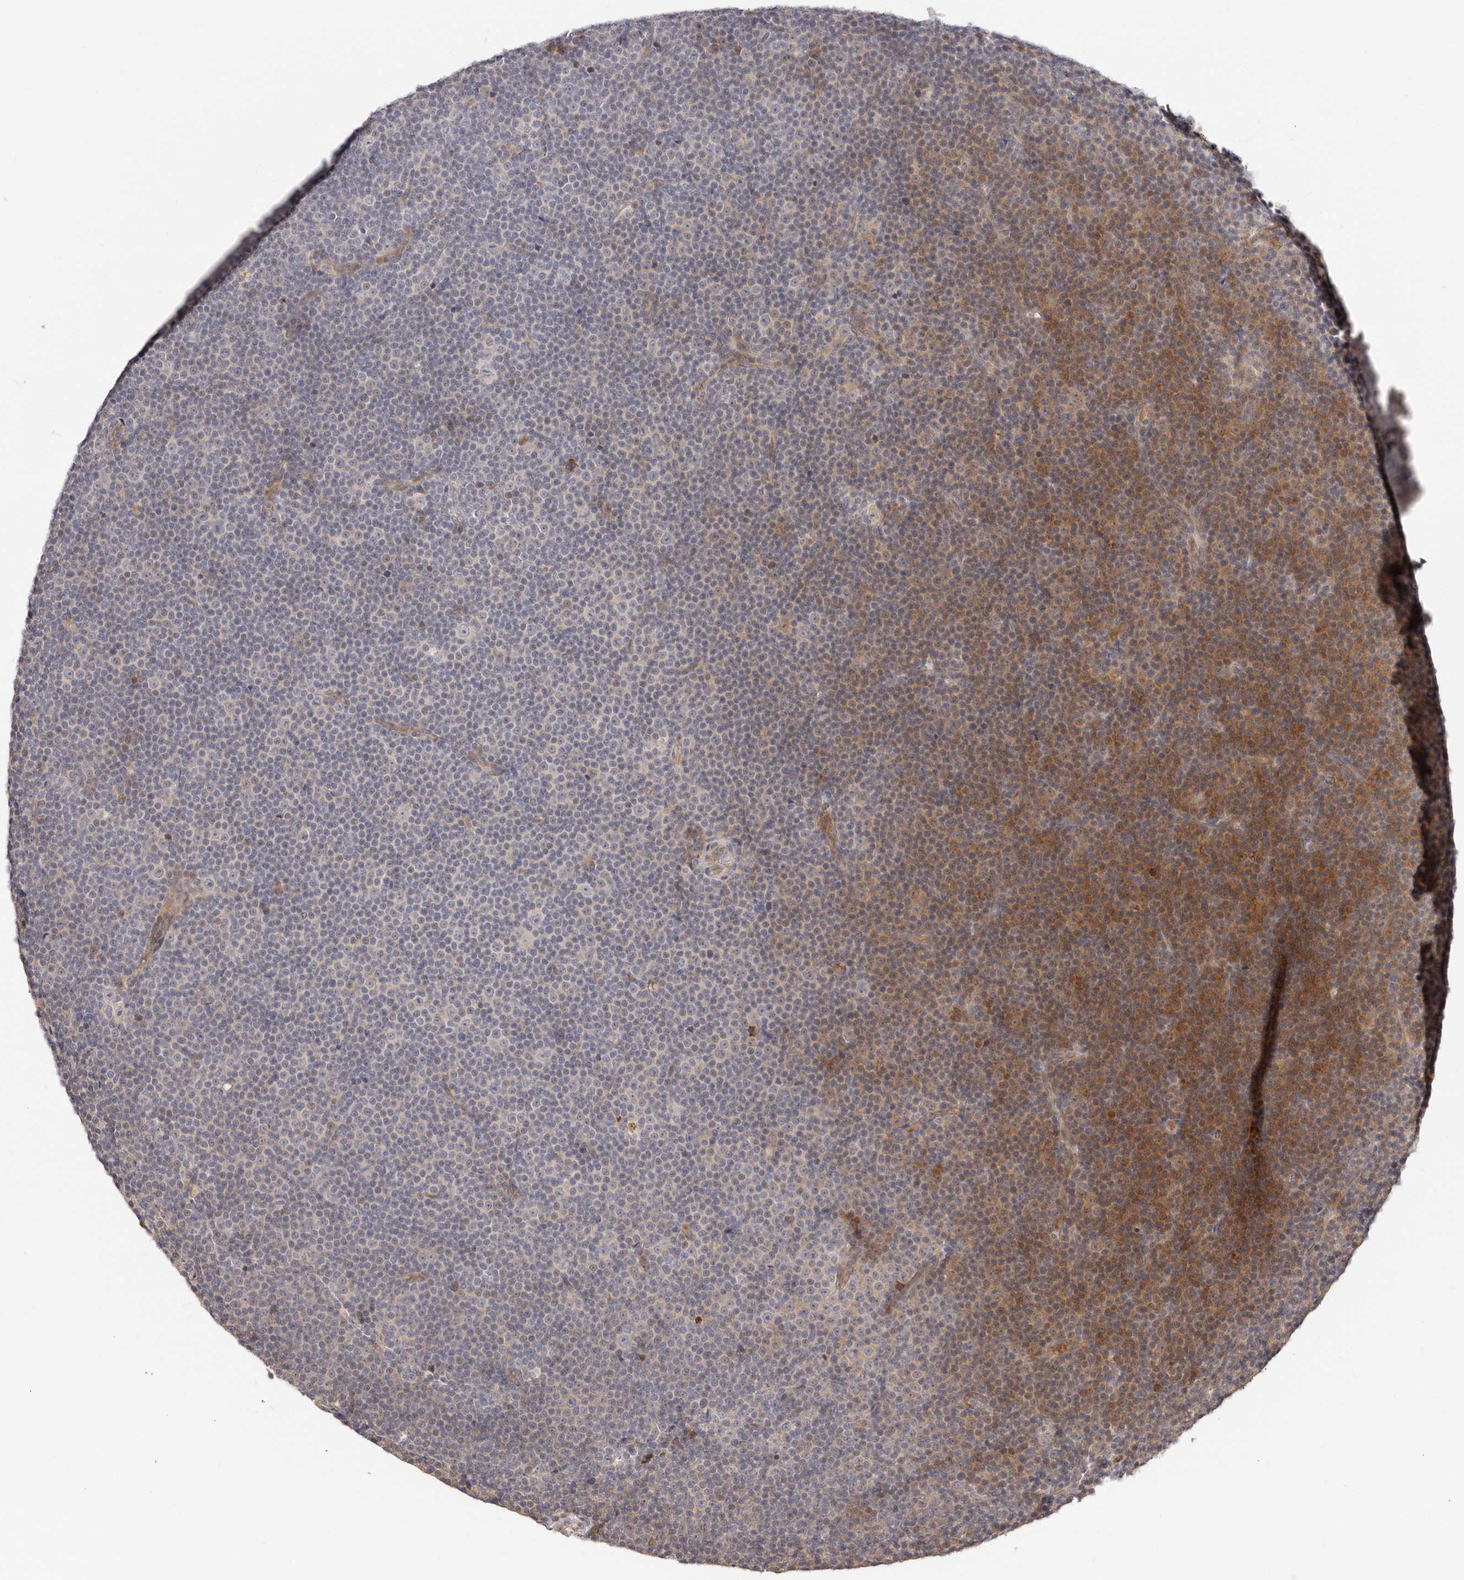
{"staining": {"intensity": "moderate", "quantity": "<25%", "location": "cytoplasmic/membranous"}, "tissue": "lymphoma", "cell_type": "Tumor cells", "image_type": "cancer", "snomed": [{"axis": "morphology", "description": "Malignant lymphoma, non-Hodgkin's type, Low grade"}, {"axis": "topography", "description": "Lymph node"}], "caption": "There is low levels of moderate cytoplasmic/membranous staining in tumor cells of lymphoma, as demonstrated by immunohistochemical staining (brown color).", "gene": "BCL2L15", "patient": {"sex": "female", "age": 67}}